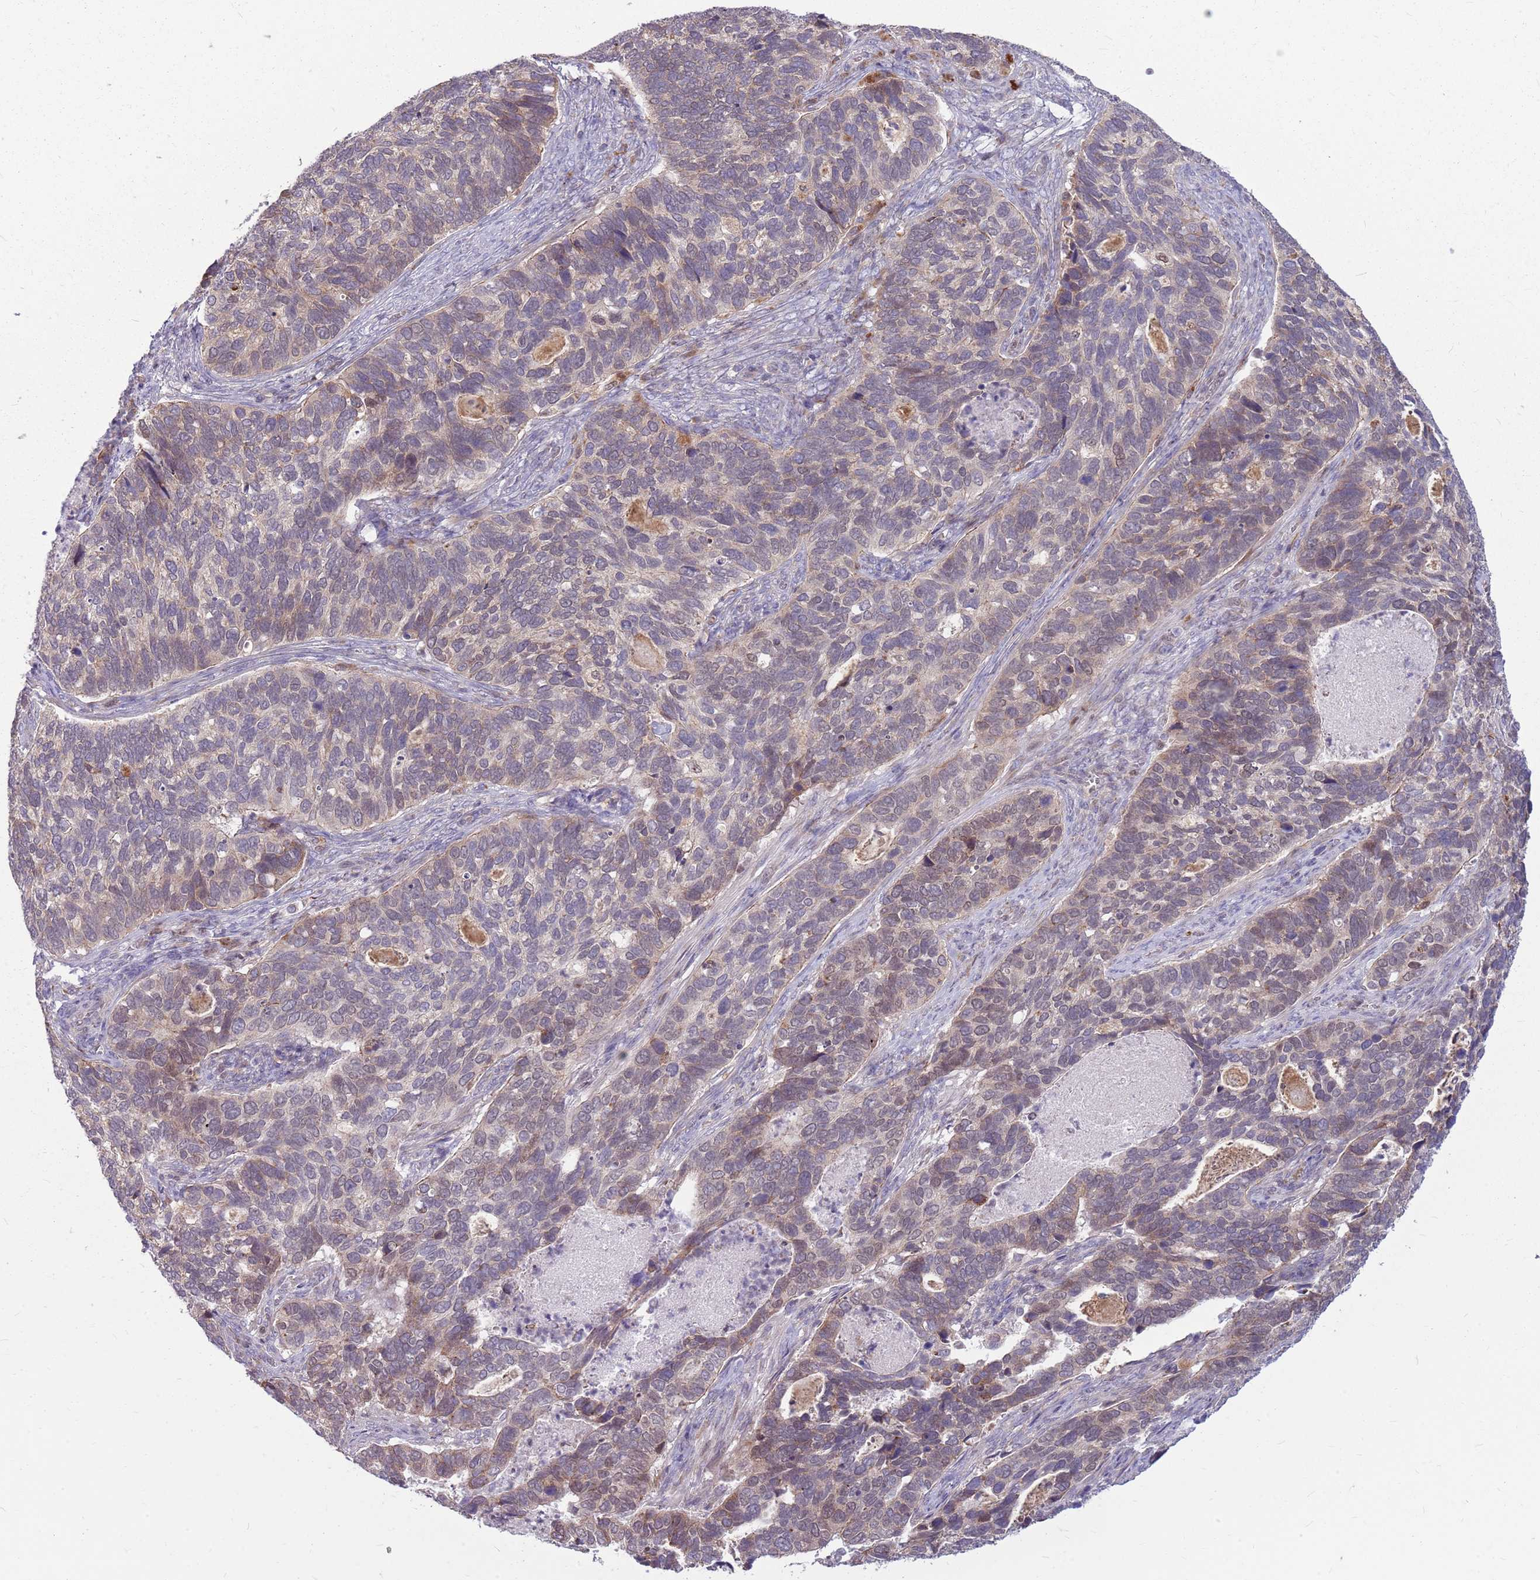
{"staining": {"intensity": "moderate", "quantity": "25%-75%", "location": "nuclear"}, "tissue": "cervical cancer", "cell_type": "Tumor cells", "image_type": "cancer", "snomed": [{"axis": "morphology", "description": "Squamous cell carcinoma, NOS"}, {"axis": "topography", "description": "Cervix"}], "caption": "Approximately 25%-75% of tumor cells in squamous cell carcinoma (cervical) exhibit moderate nuclear protein expression as visualized by brown immunohistochemical staining.", "gene": "PPP1R27", "patient": {"sex": "female", "age": 38}}